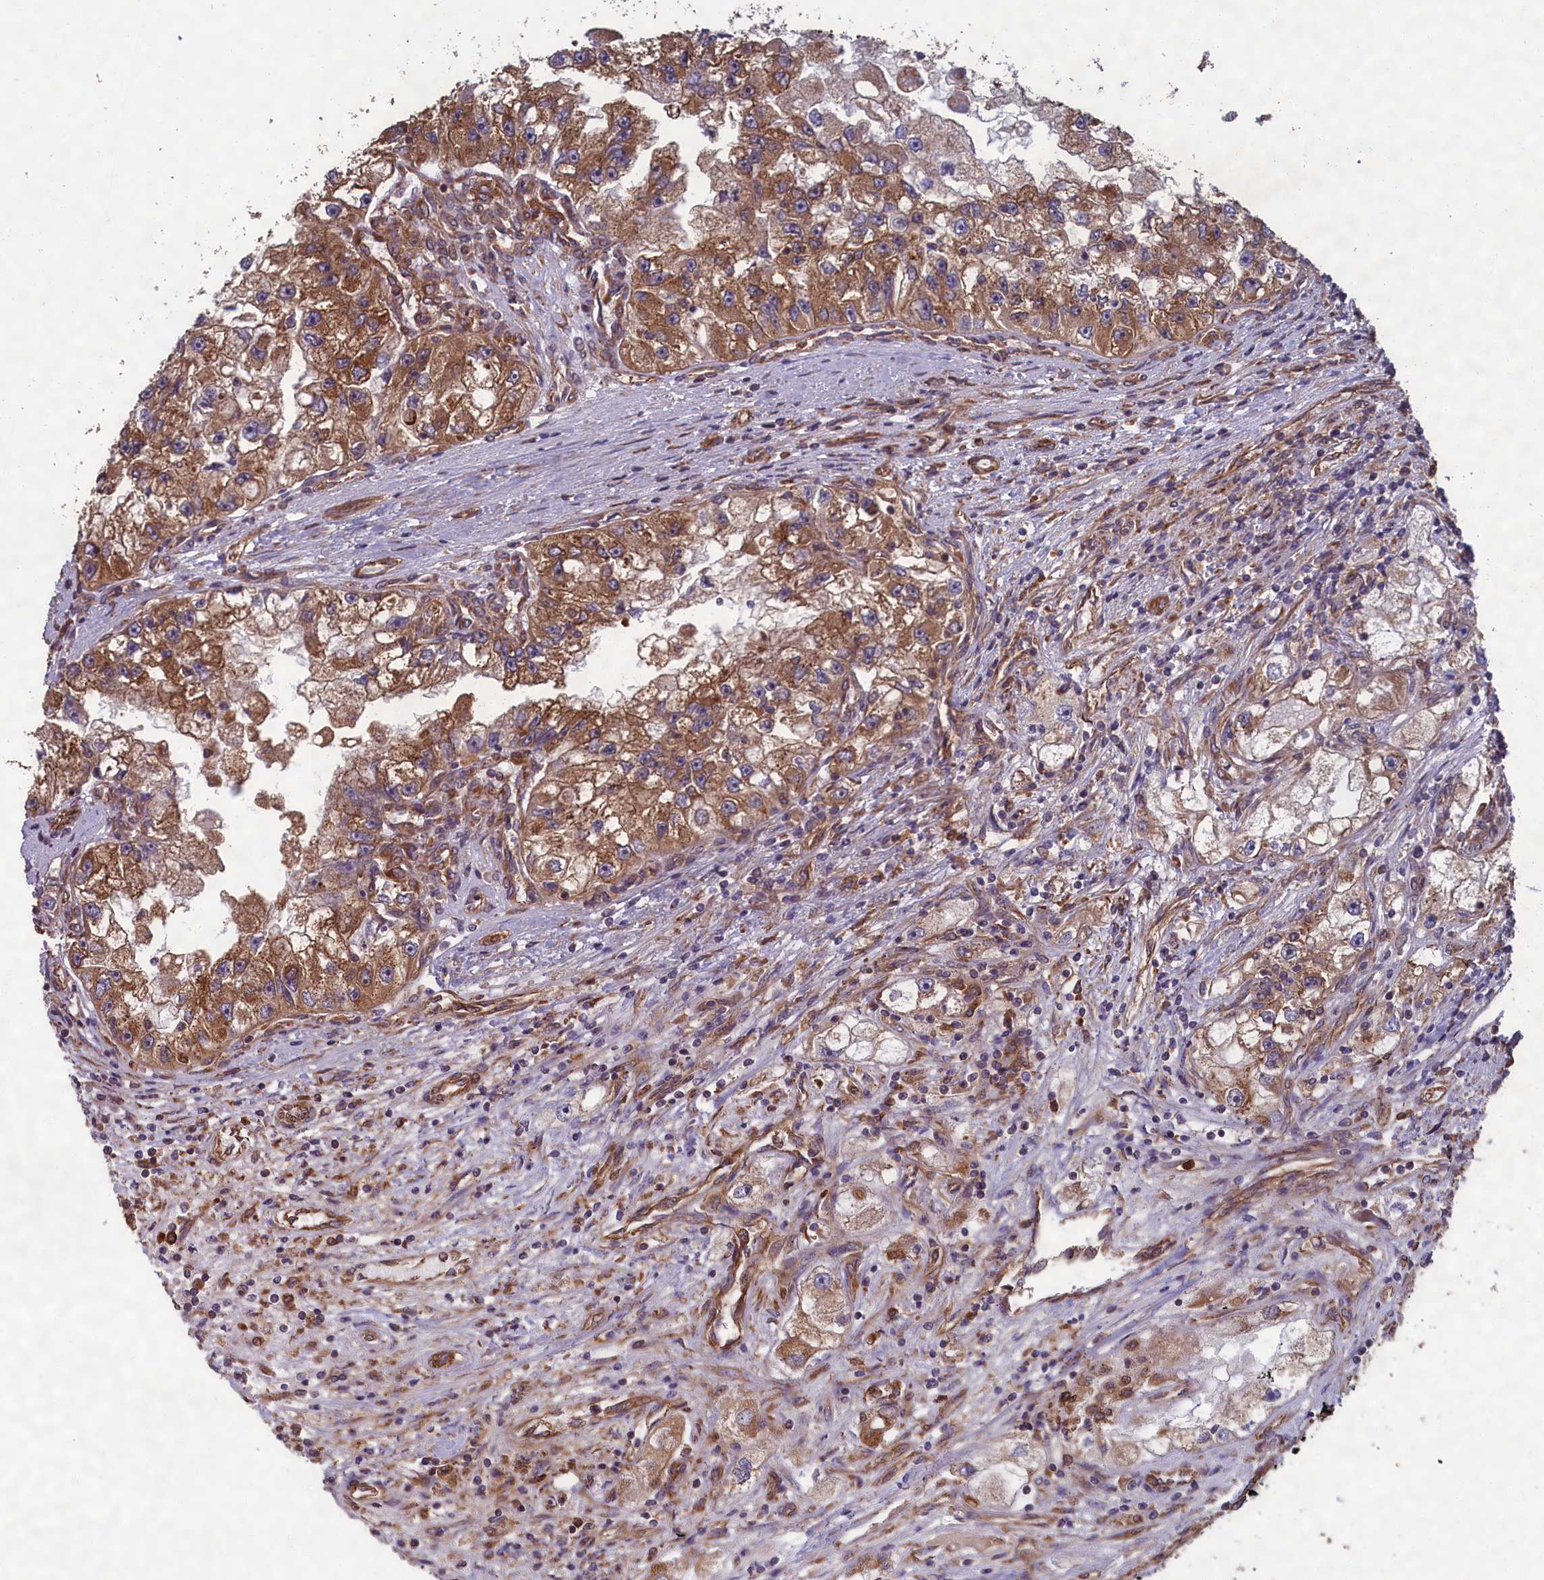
{"staining": {"intensity": "moderate", "quantity": ">75%", "location": "cytoplasmic/membranous"}, "tissue": "renal cancer", "cell_type": "Tumor cells", "image_type": "cancer", "snomed": [{"axis": "morphology", "description": "Adenocarcinoma, NOS"}, {"axis": "topography", "description": "Kidney"}], "caption": "The micrograph displays immunohistochemical staining of renal cancer (adenocarcinoma). There is moderate cytoplasmic/membranous positivity is identified in approximately >75% of tumor cells.", "gene": "CCDC124", "patient": {"sex": "male", "age": 63}}